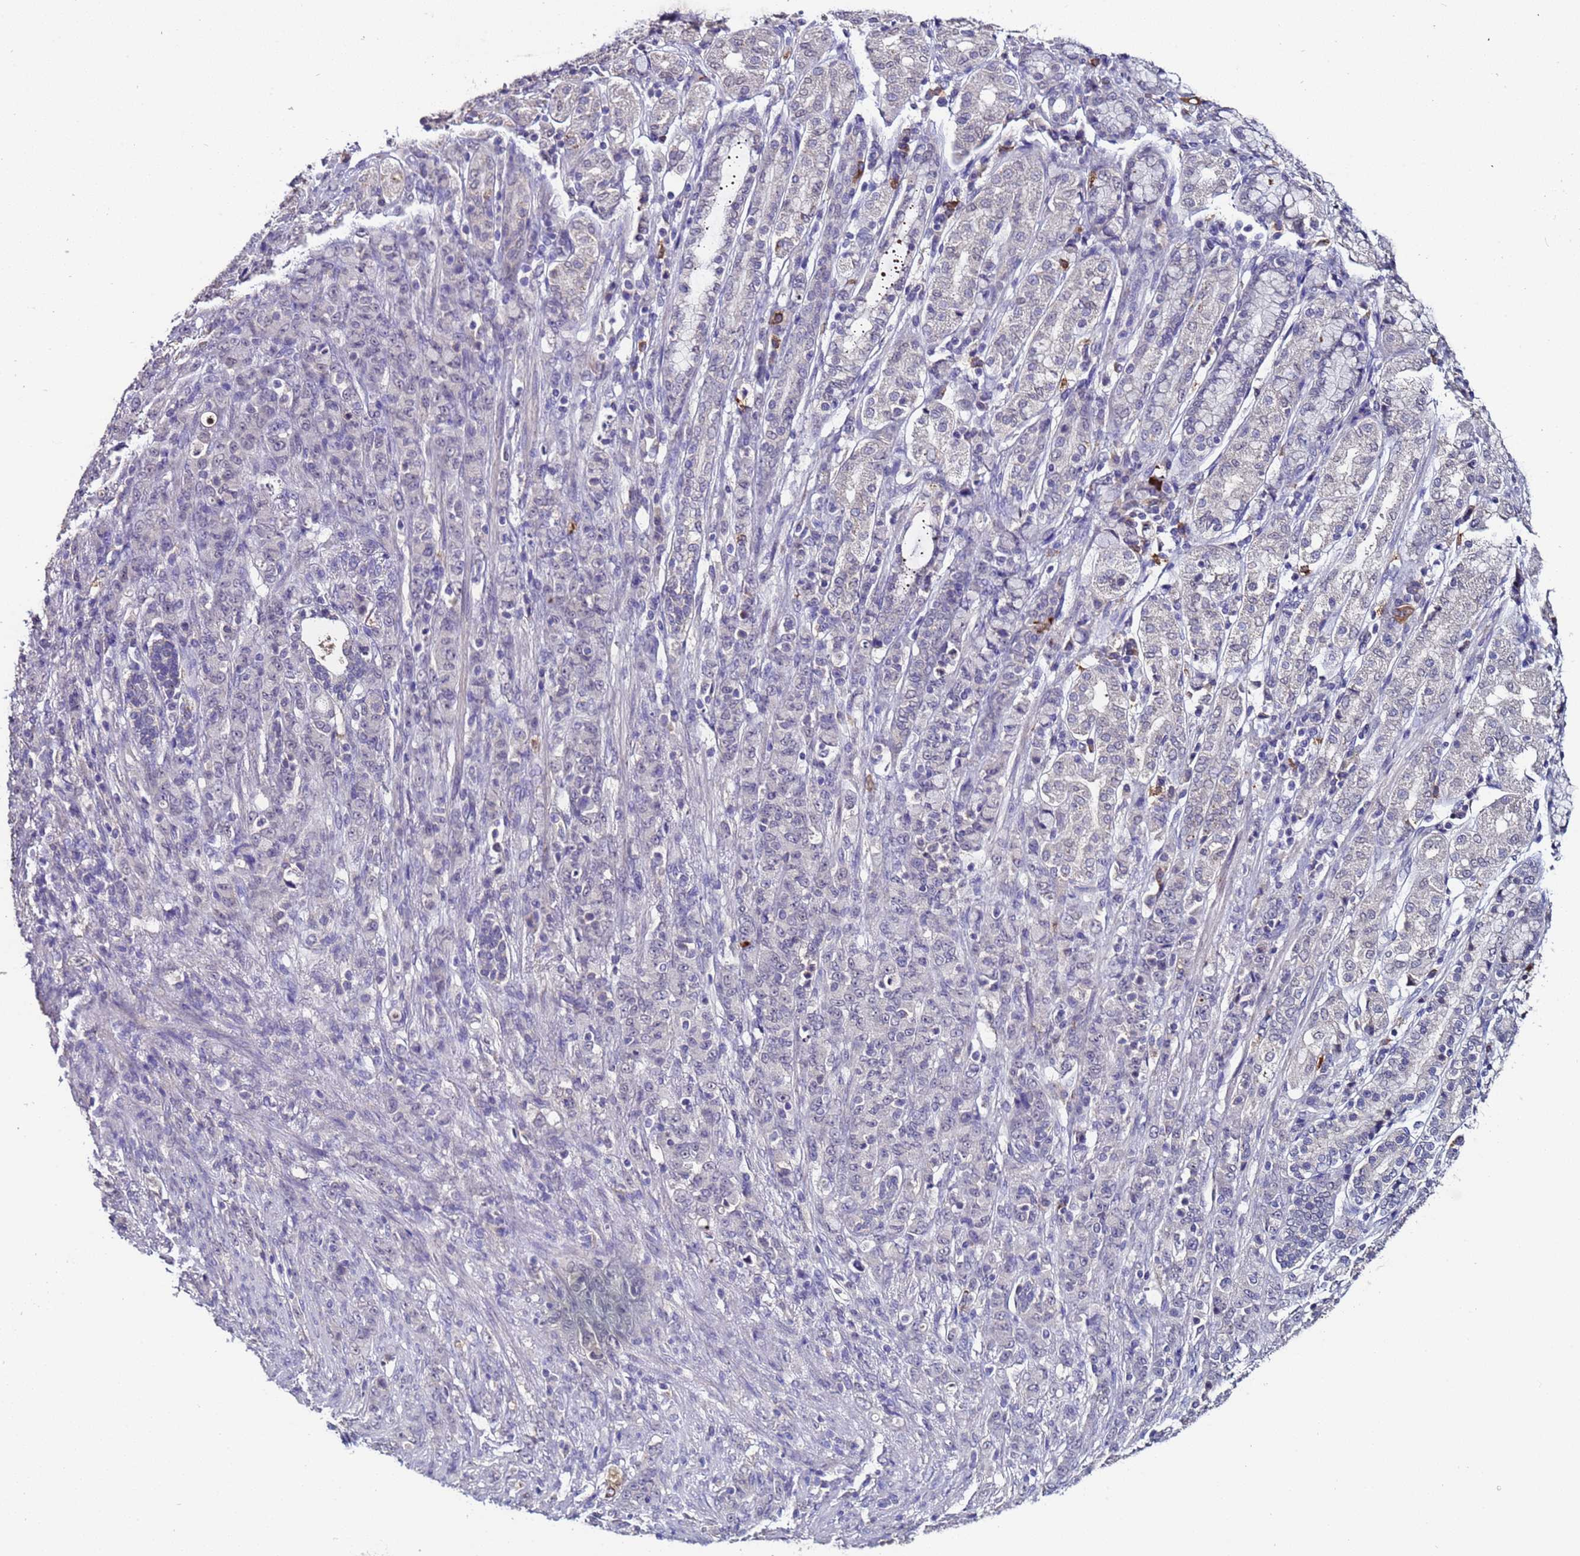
{"staining": {"intensity": "negative", "quantity": "none", "location": "none"}, "tissue": "stomach cancer", "cell_type": "Tumor cells", "image_type": "cancer", "snomed": [{"axis": "morphology", "description": "Adenocarcinoma, NOS"}, {"axis": "topography", "description": "Stomach"}], "caption": "DAB immunohistochemical staining of human adenocarcinoma (stomach) demonstrates no significant staining in tumor cells.", "gene": "ZNF248", "patient": {"sex": "female", "age": 79}}